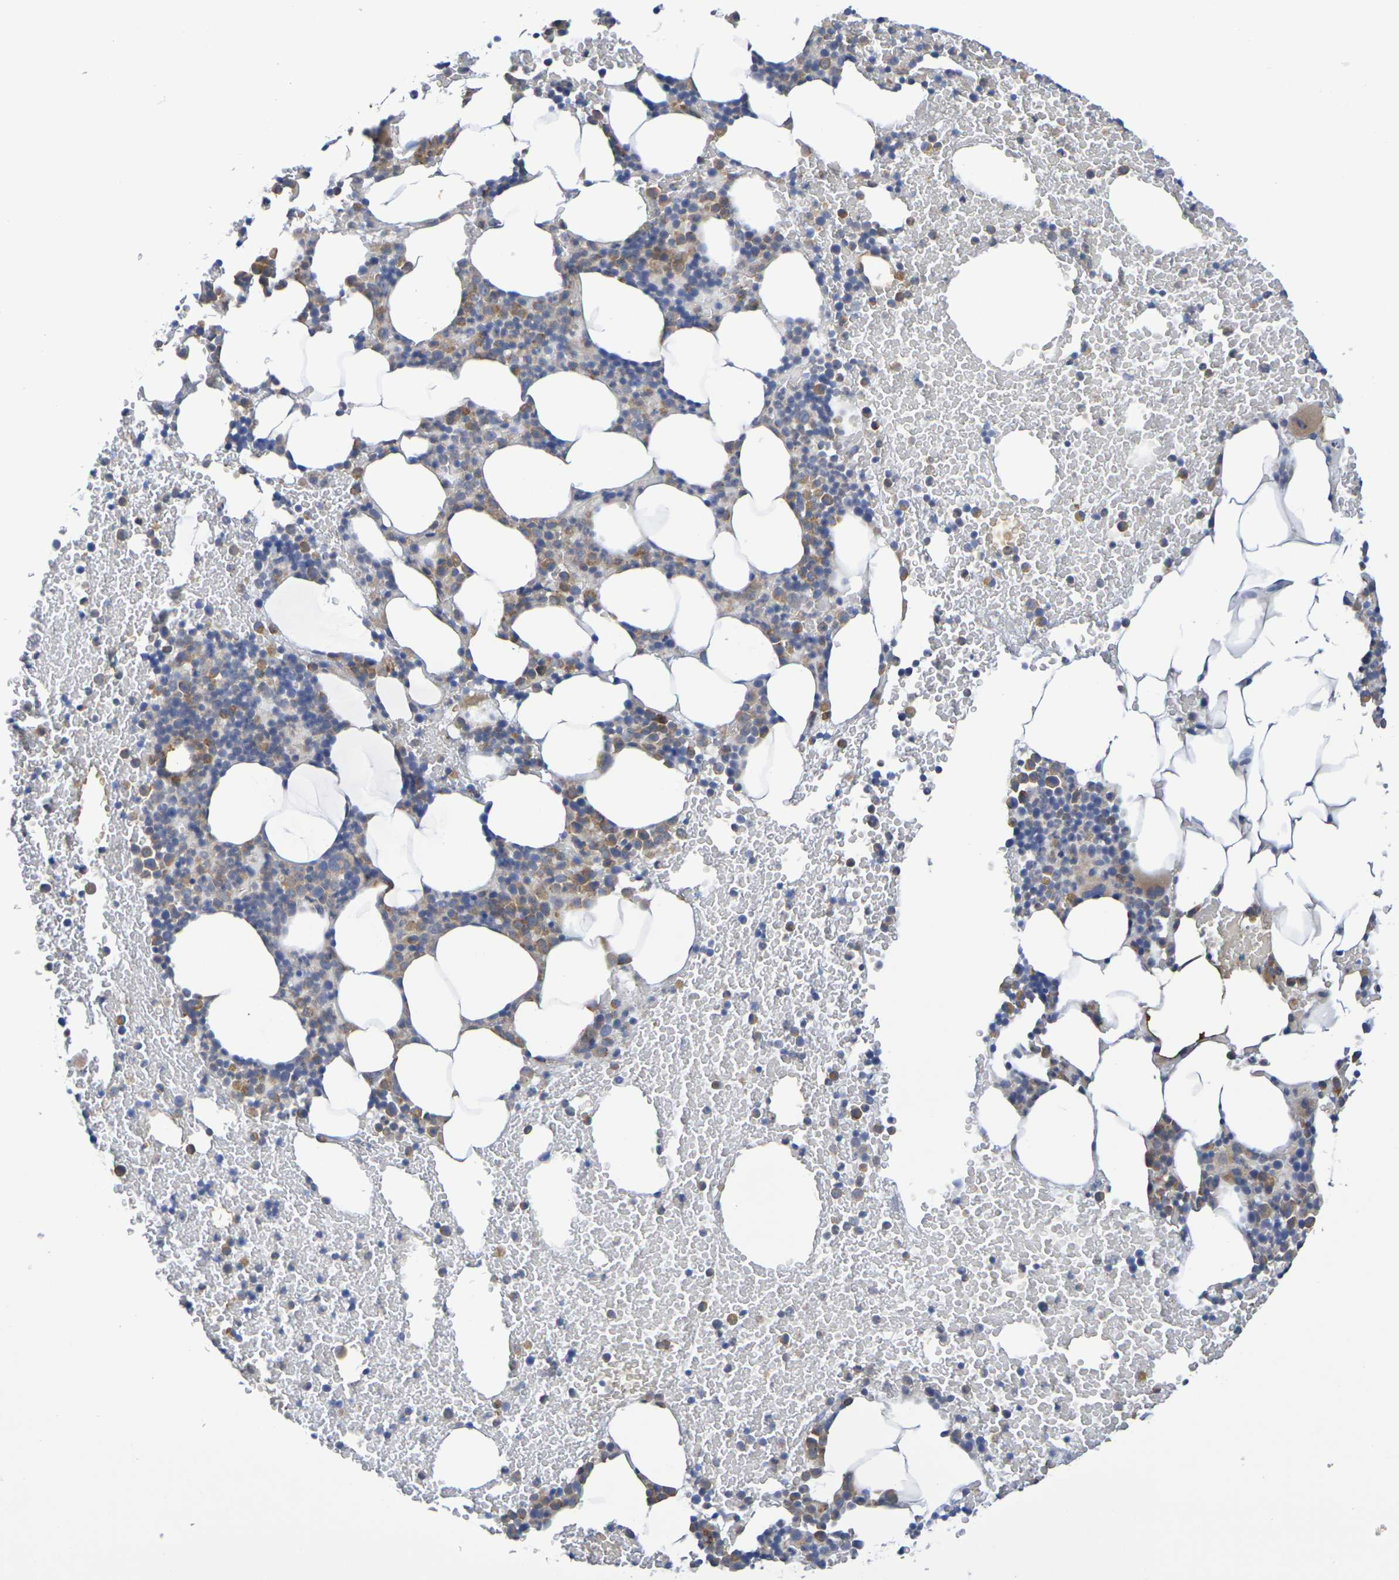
{"staining": {"intensity": "moderate", "quantity": ">75%", "location": "cytoplasmic/membranous"}, "tissue": "bone marrow", "cell_type": "Hematopoietic cells", "image_type": "normal", "snomed": [{"axis": "morphology", "description": "Normal tissue, NOS"}, {"axis": "morphology", "description": "Inflammation, NOS"}, {"axis": "topography", "description": "Bone marrow"}], "caption": "A brown stain shows moderate cytoplasmic/membranous staining of a protein in hematopoietic cells of normal bone marrow. The staining was performed using DAB (3,3'-diaminobenzidine) to visualize the protein expression in brown, while the nuclei were stained in blue with hematoxylin (Magnification: 20x).", "gene": "SDC4", "patient": {"sex": "female", "age": 70}}